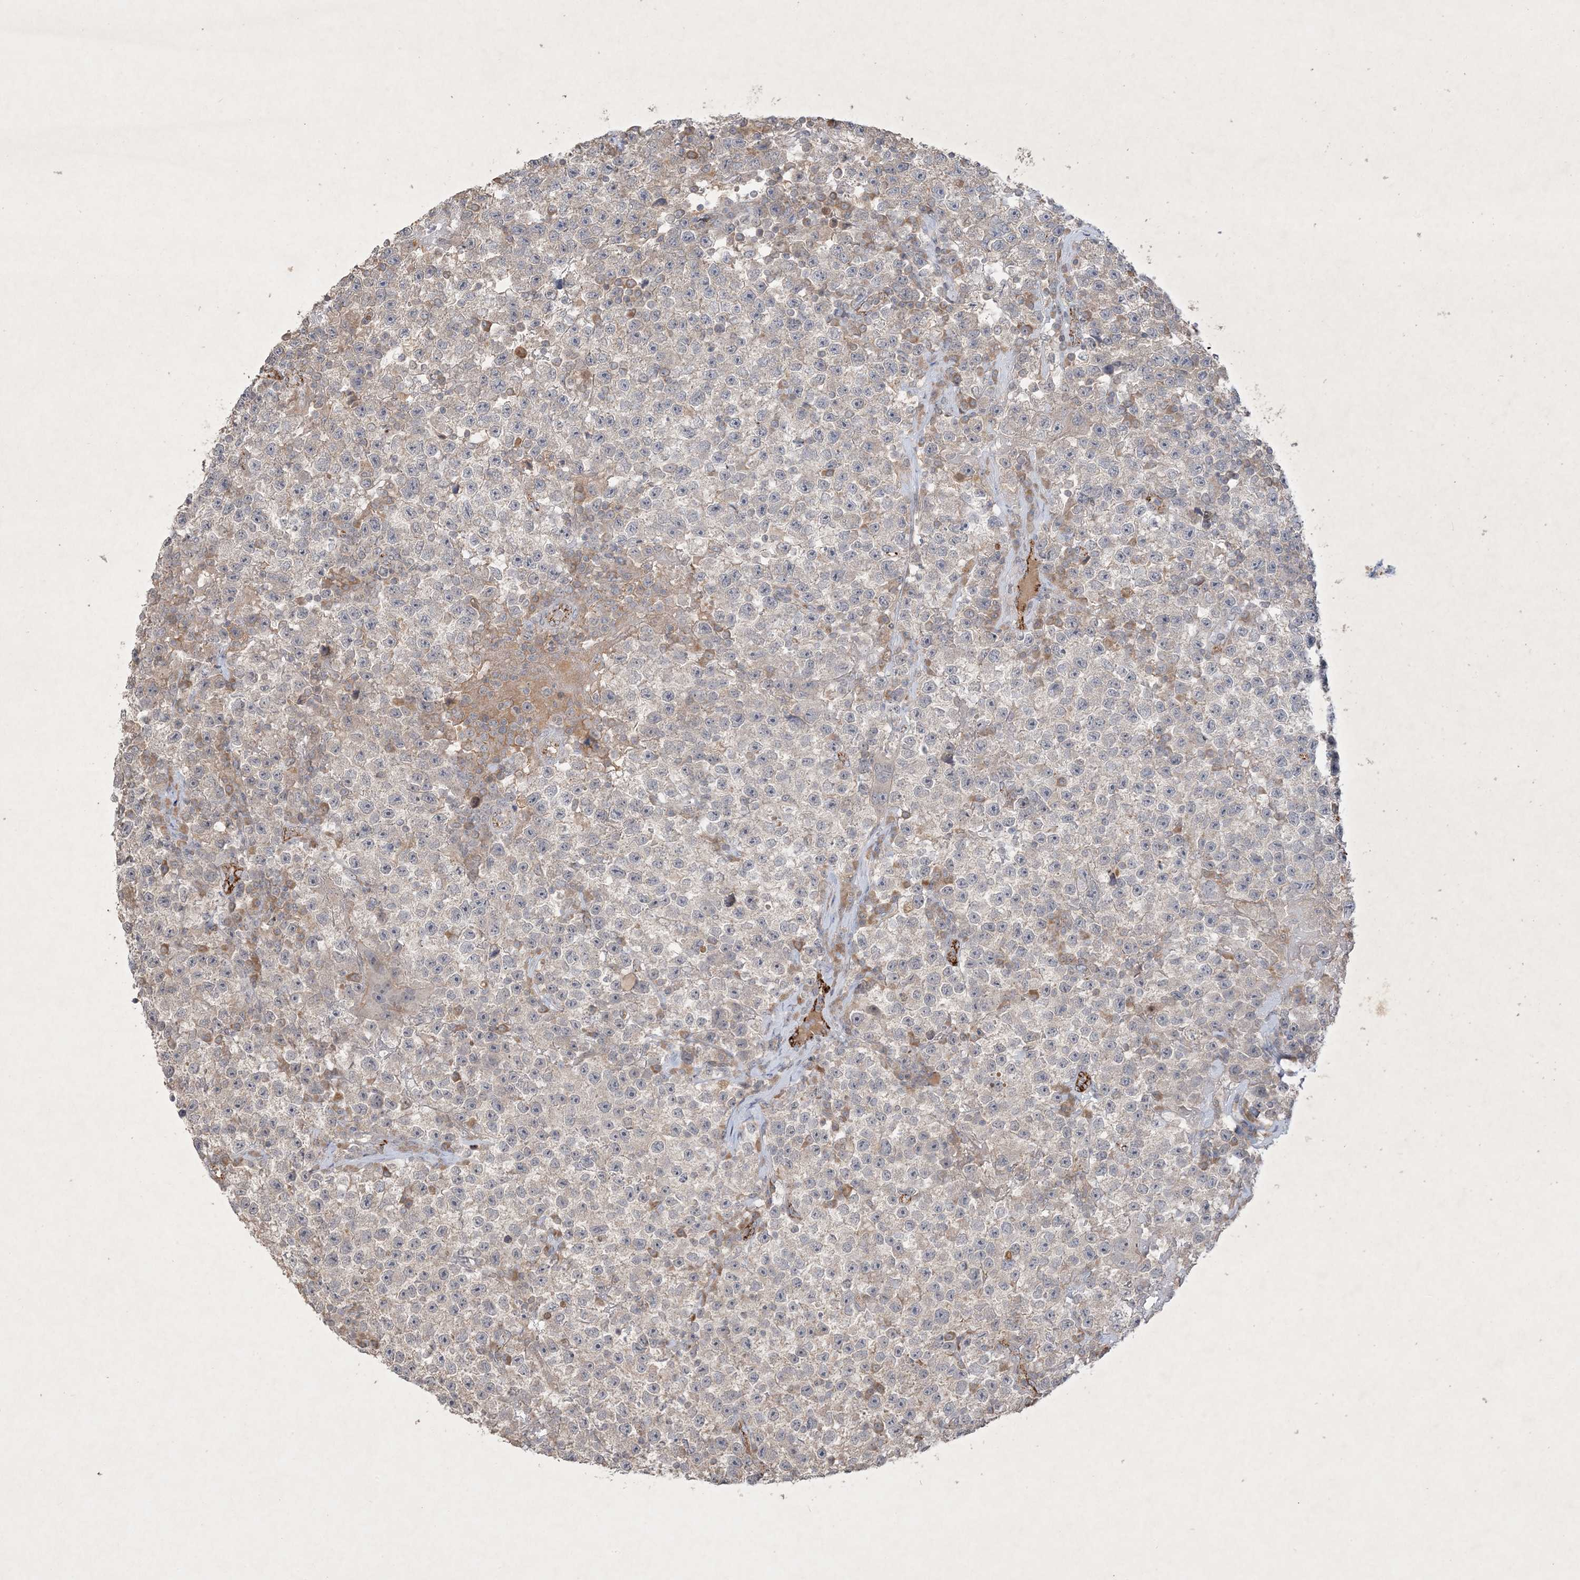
{"staining": {"intensity": "negative", "quantity": "none", "location": "none"}, "tissue": "testis cancer", "cell_type": "Tumor cells", "image_type": "cancer", "snomed": [{"axis": "morphology", "description": "Seminoma, NOS"}, {"axis": "topography", "description": "Testis"}], "caption": "Immunohistochemical staining of testis seminoma exhibits no significant expression in tumor cells.", "gene": "PRSS36", "patient": {"sex": "male", "age": 22}}